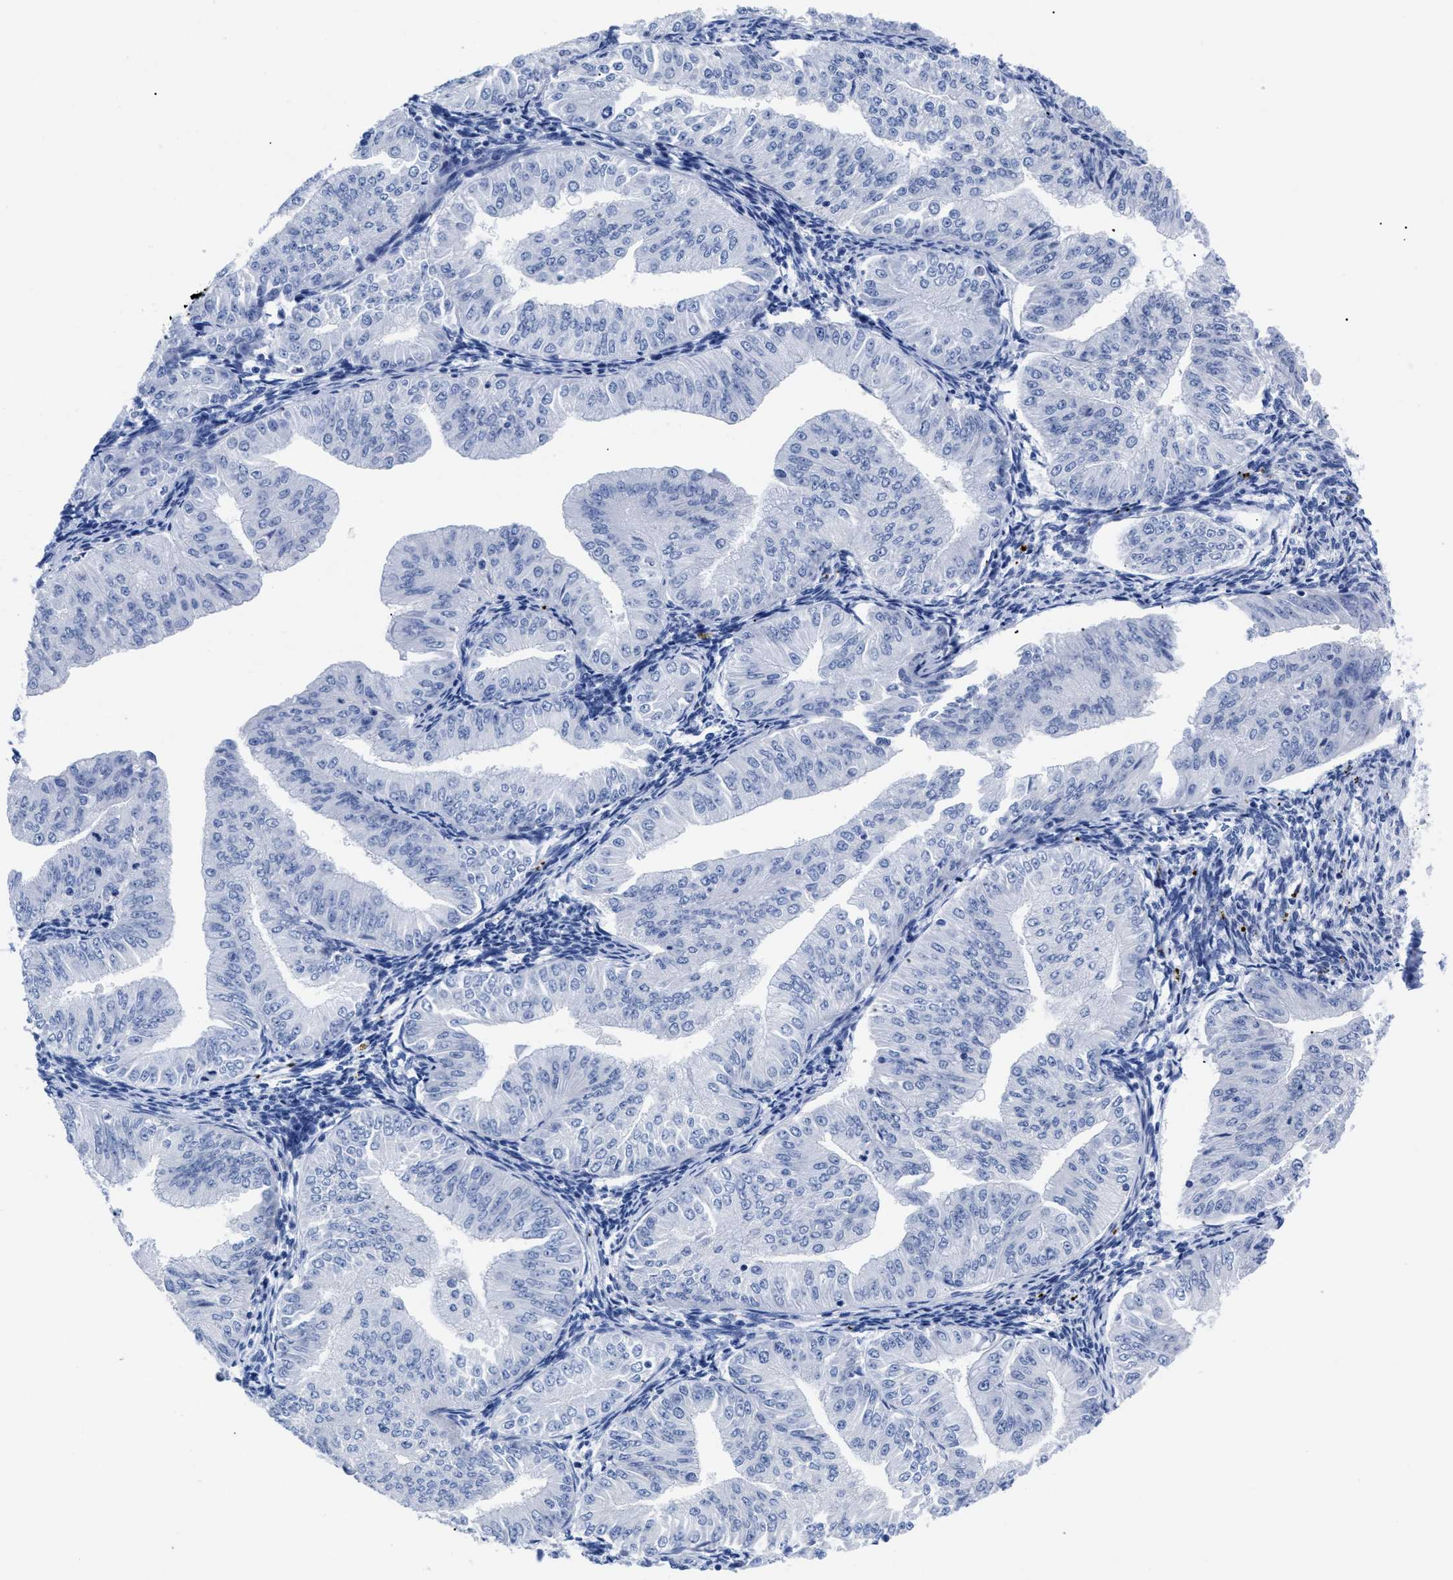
{"staining": {"intensity": "negative", "quantity": "none", "location": "none"}, "tissue": "endometrial cancer", "cell_type": "Tumor cells", "image_type": "cancer", "snomed": [{"axis": "morphology", "description": "Normal tissue, NOS"}, {"axis": "morphology", "description": "Adenocarcinoma, NOS"}, {"axis": "topography", "description": "Endometrium"}], "caption": "Immunohistochemistry photomicrograph of neoplastic tissue: human endometrial cancer (adenocarcinoma) stained with DAB exhibits no significant protein expression in tumor cells.", "gene": "TREML1", "patient": {"sex": "female", "age": 53}}